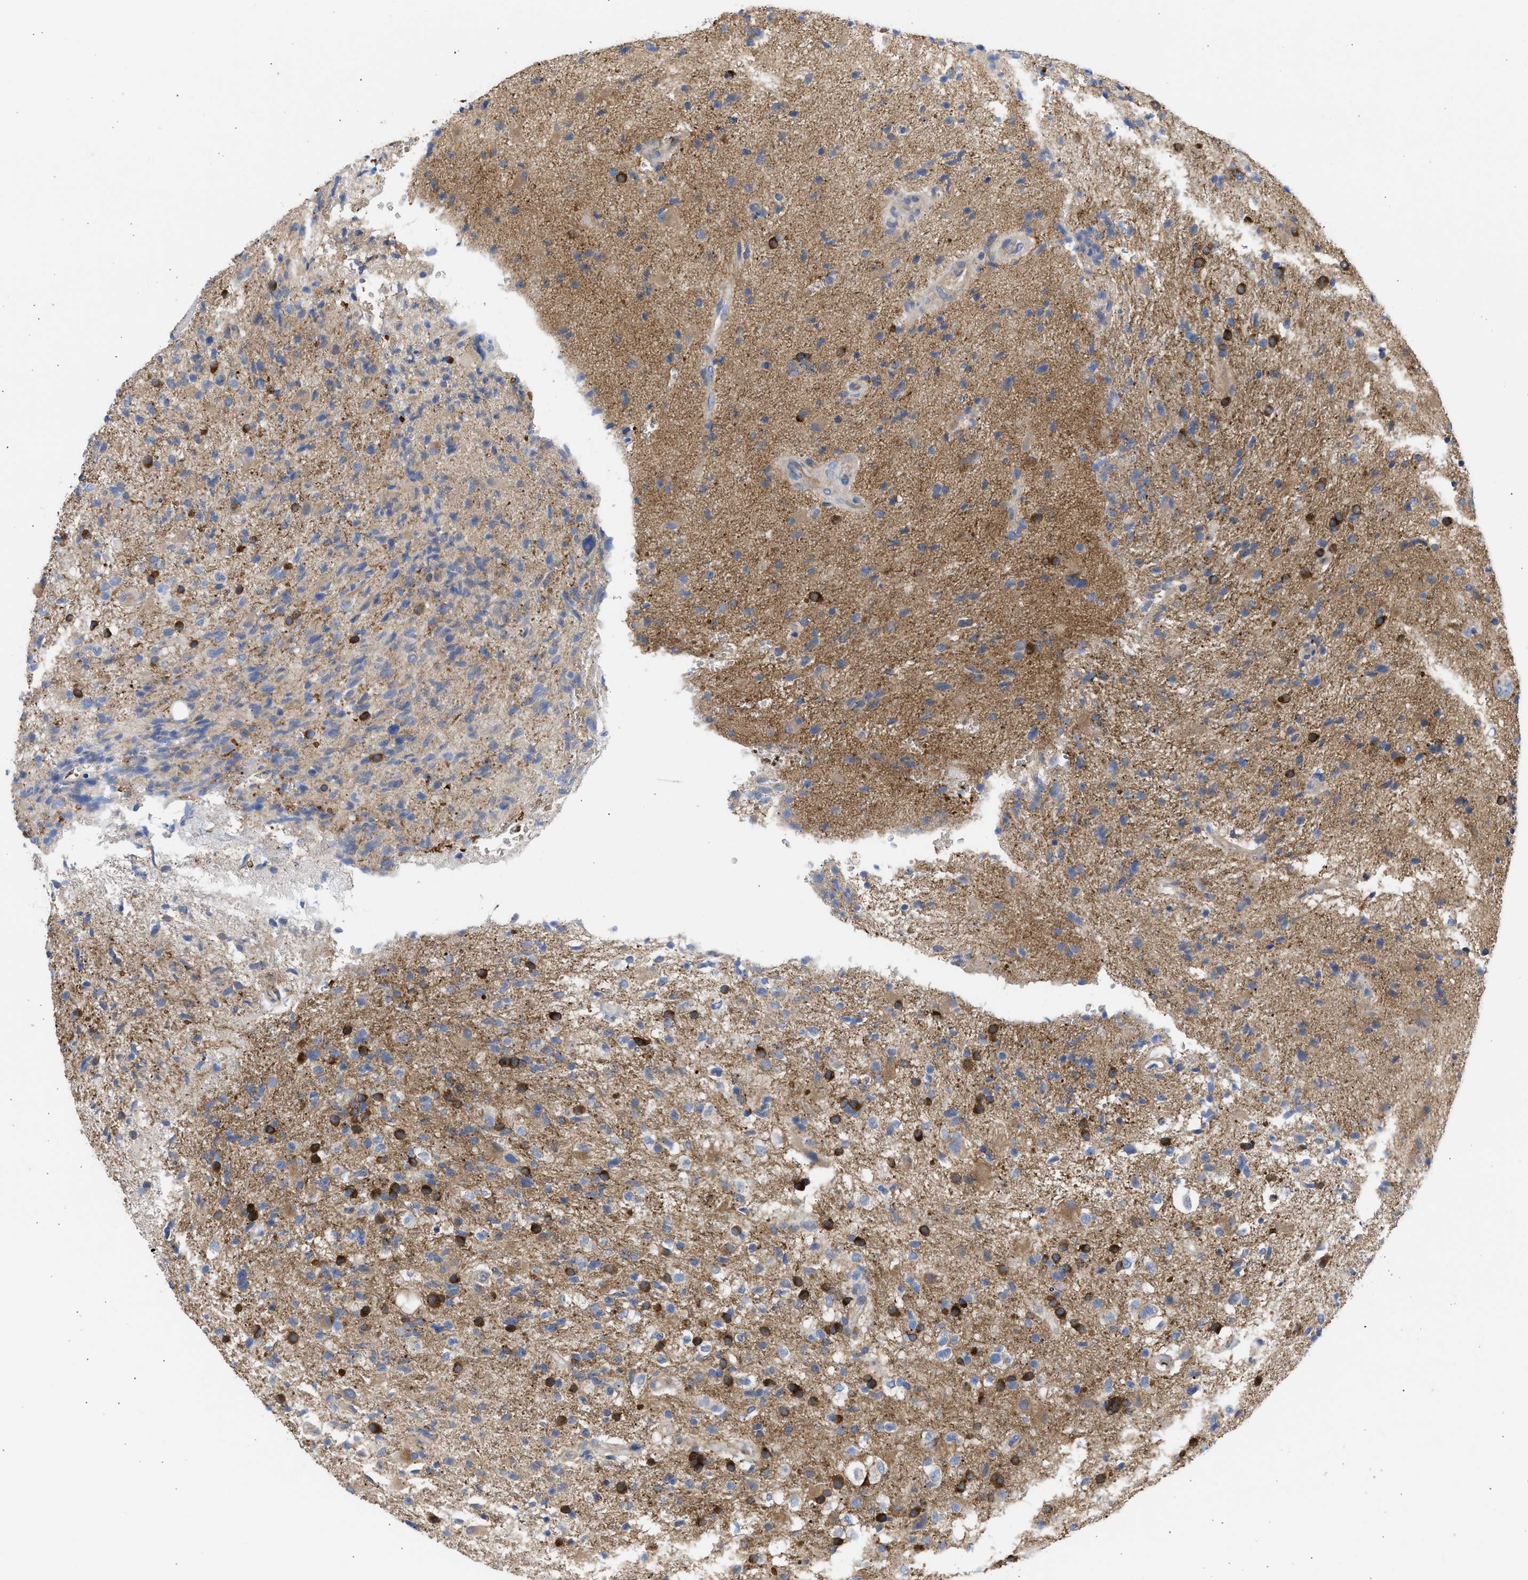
{"staining": {"intensity": "strong", "quantity": ">75%", "location": "cytoplasmic/membranous"}, "tissue": "glioma", "cell_type": "Tumor cells", "image_type": "cancer", "snomed": [{"axis": "morphology", "description": "Glioma, malignant, High grade"}, {"axis": "topography", "description": "Brain"}], "caption": "Immunohistochemistry (IHC) micrograph of human high-grade glioma (malignant) stained for a protein (brown), which exhibits high levels of strong cytoplasmic/membranous expression in approximately >75% of tumor cells.", "gene": "BTG3", "patient": {"sex": "male", "age": 72}}